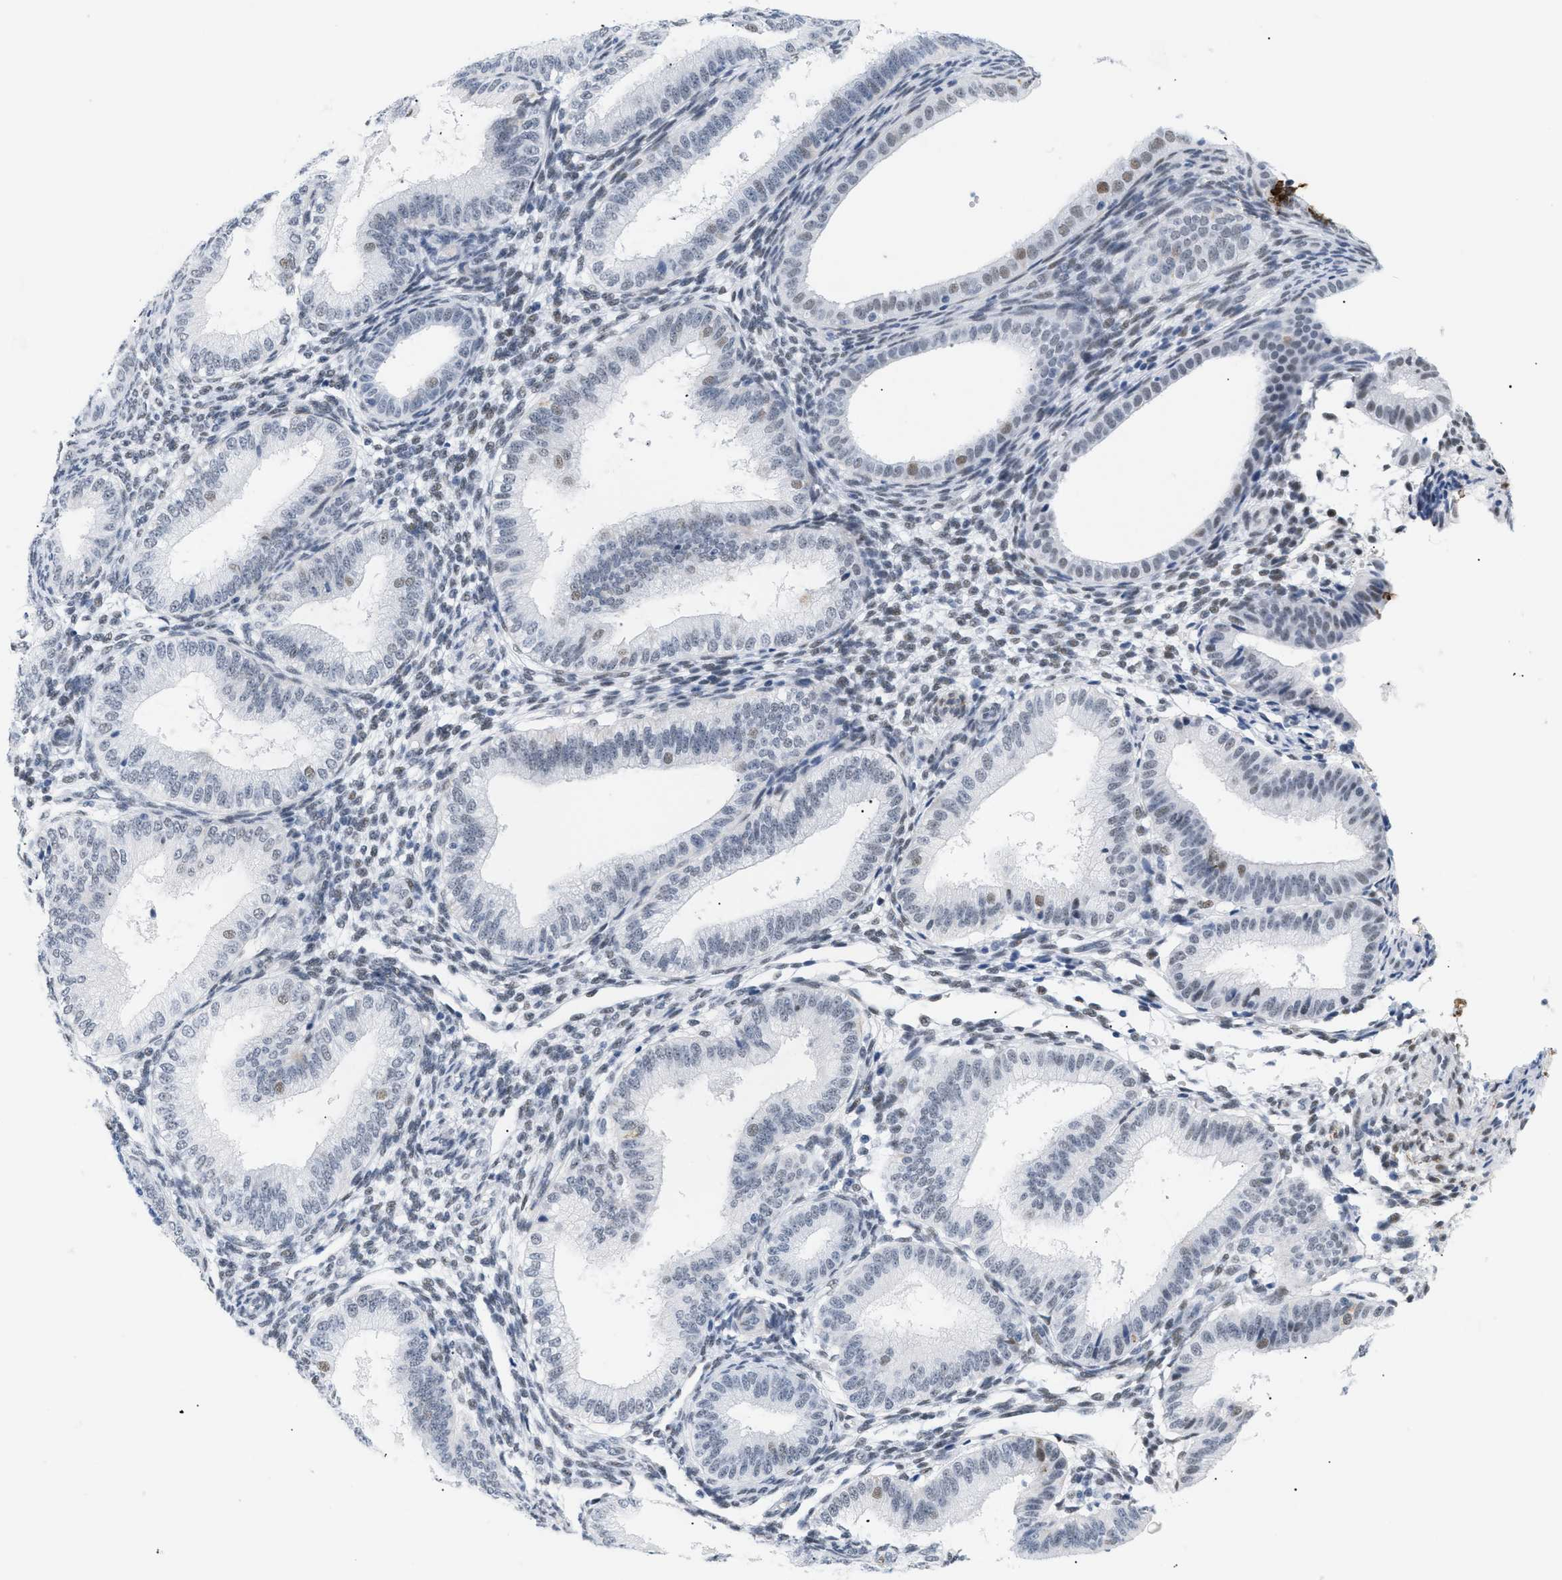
{"staining": {"intensity": "weak", "quantity": "<25%", "location": "nuclear"}, "tissue": "endometrium", "cell_type": "Cells in endometrial stroma", "image_type": "normal", "snomed": [{"axis": "morphology", "description": "Normal tissue, NOS"}, {"axis": "topography", "description": "Endometrium"}], "caption": "The photomicrograph displays no staining of cells in endometrial stroma in unremarkable endometrium. (DAB (3,3'-diaminobenzidine) immunohistochemistry (IHC) with hematoxylin counter stain).", "gene": "ELN", "patient": {"sex": "female", "age": 39}}